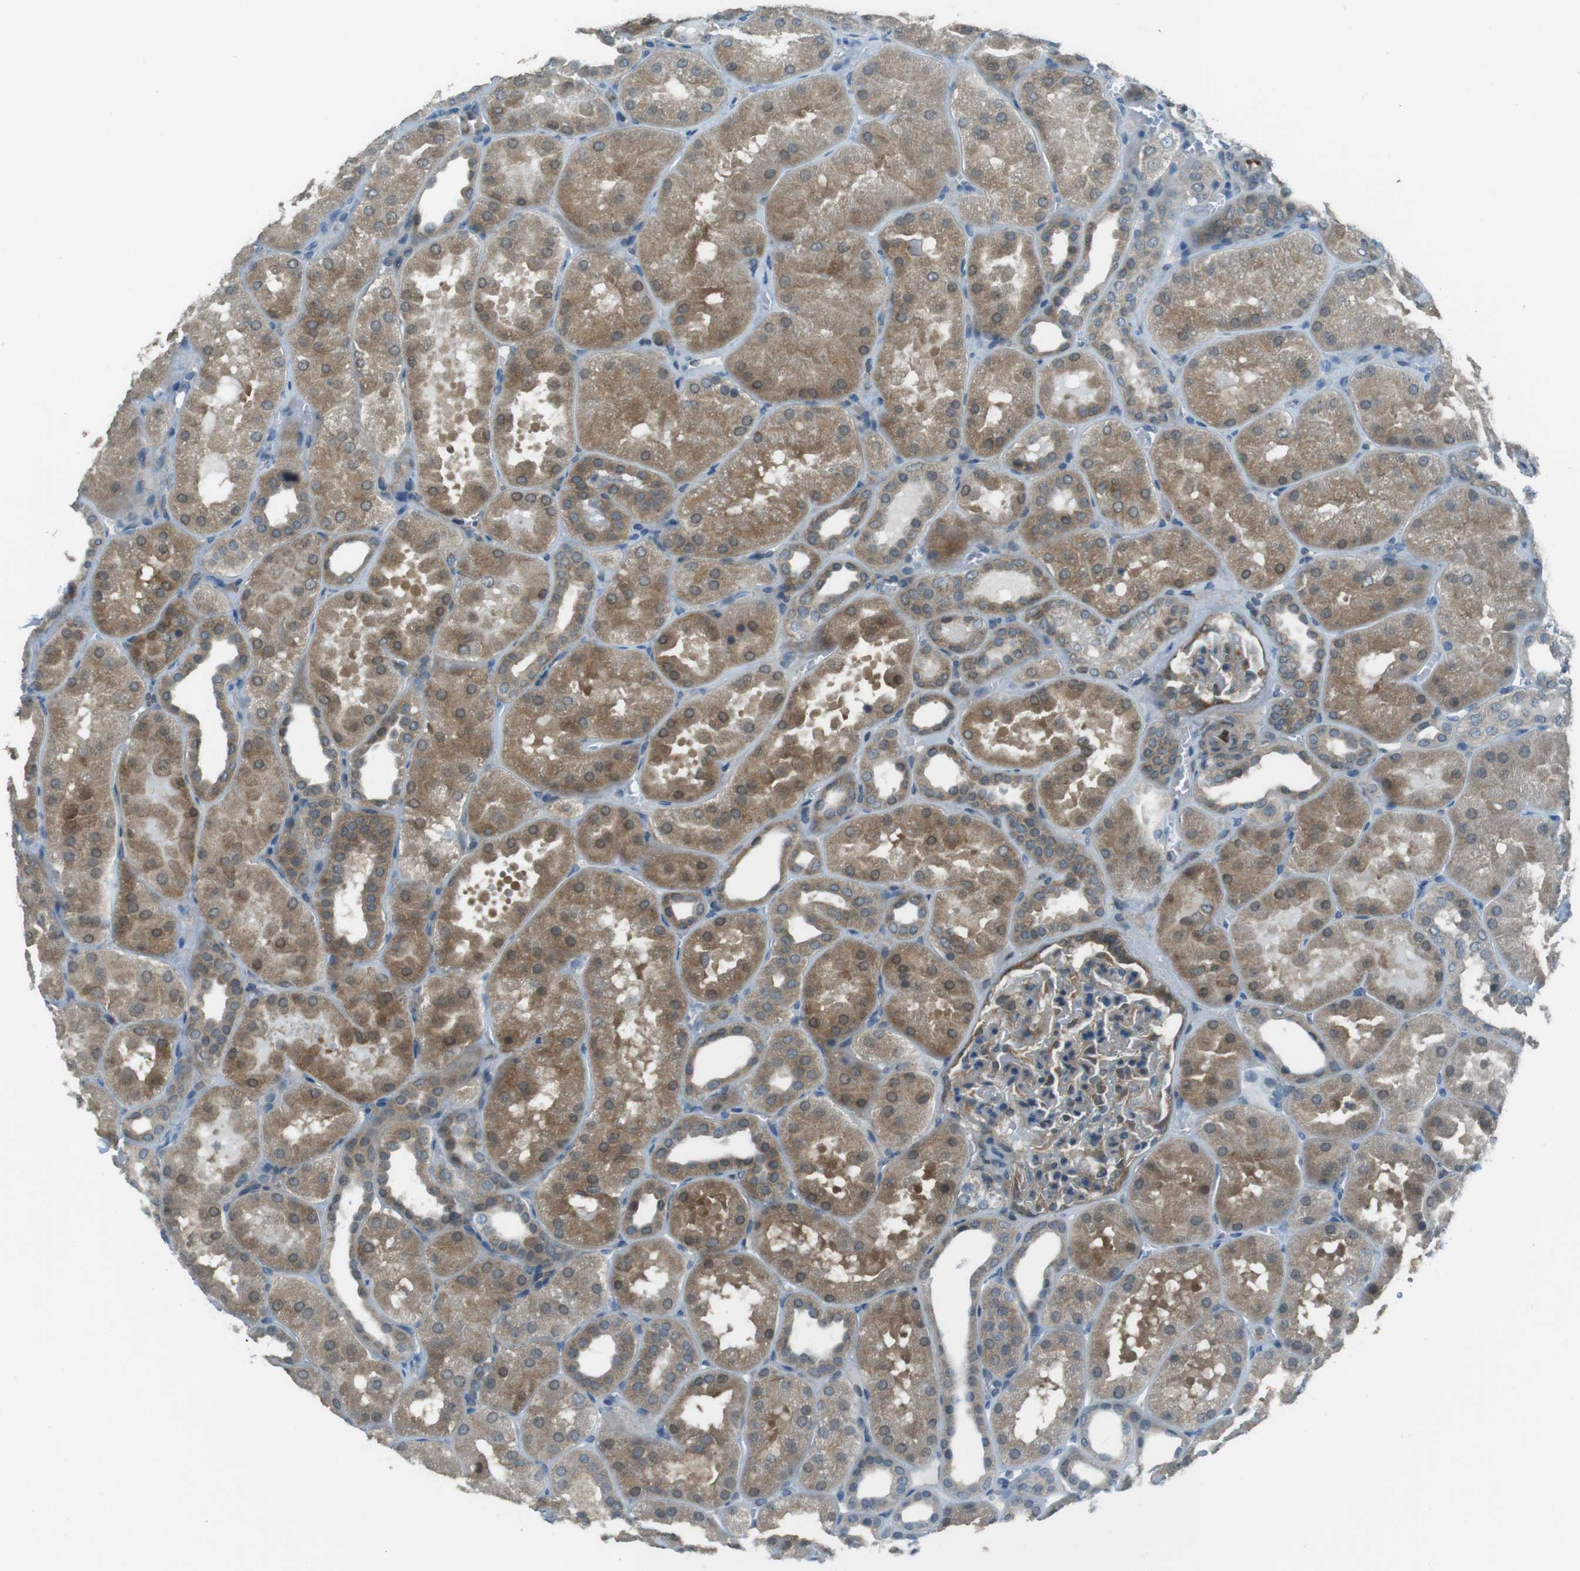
{"staining": {"intensity": "moderate", "quantity": "<25%", "location": "cytoplasmic/membranous"}, "tissue": "kidney", "cell_type": "Cells in glomeruli", "image_type": "normal", "snomed": [{"axis": "morphology", "description": "Normal tissue, NOS"}, {"axis": "topography", "description": "Kidney"}], "caption": "A micrograph of human kidney stained for a protein displays moderate cytoplasmic/membranous brown staining in cells in glomeruli. (Stains: DAB in brown, nuclei in blue, Microscopy: brightfield microscopy at high magnification).", "gene": "MFAP3", "patient": {"sex": "male", "age": 28}}